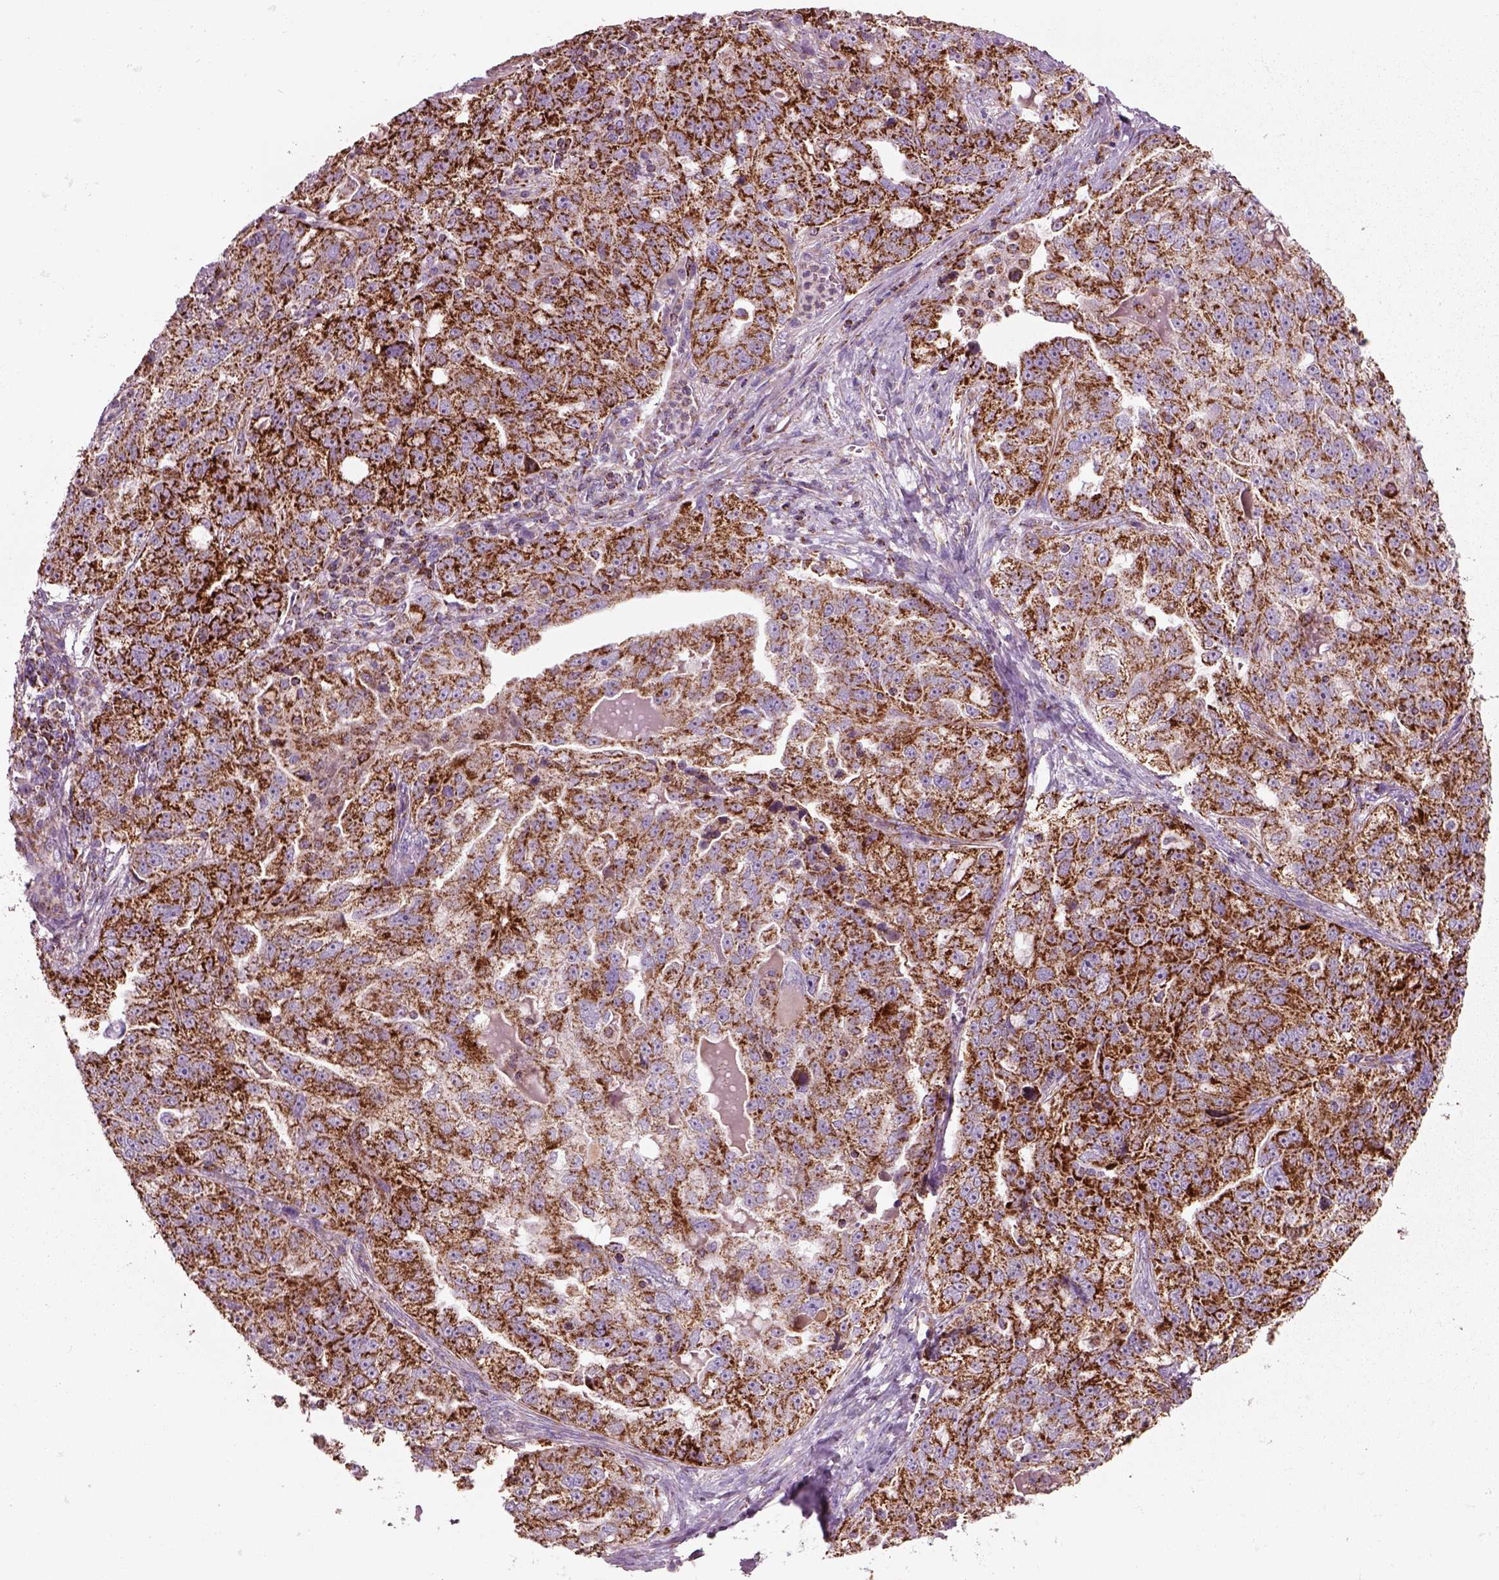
{"staining": {"intensity": "strong", "quantity": ">75%", "location": "cytoplasmic/membranous"}, "tissue": "ovarian cancer", "cell_type": "Tumor cells", "image_type": "cancer", "snomed": [{"axis": "morphology", "description": "Cystadenocarcinoma, serous, NOS"}, {"axis": "topography", "description": "Ovary"}], "caption": "The photomicrograph exhibits a brown stain indicating the presence of a protein in the cytoplasmic/membranous of tumor cells in ovarian serous cystadenocarcinoma.", "gene": "SLC25A24", "patient": {"sex": "female", "age": 51}}